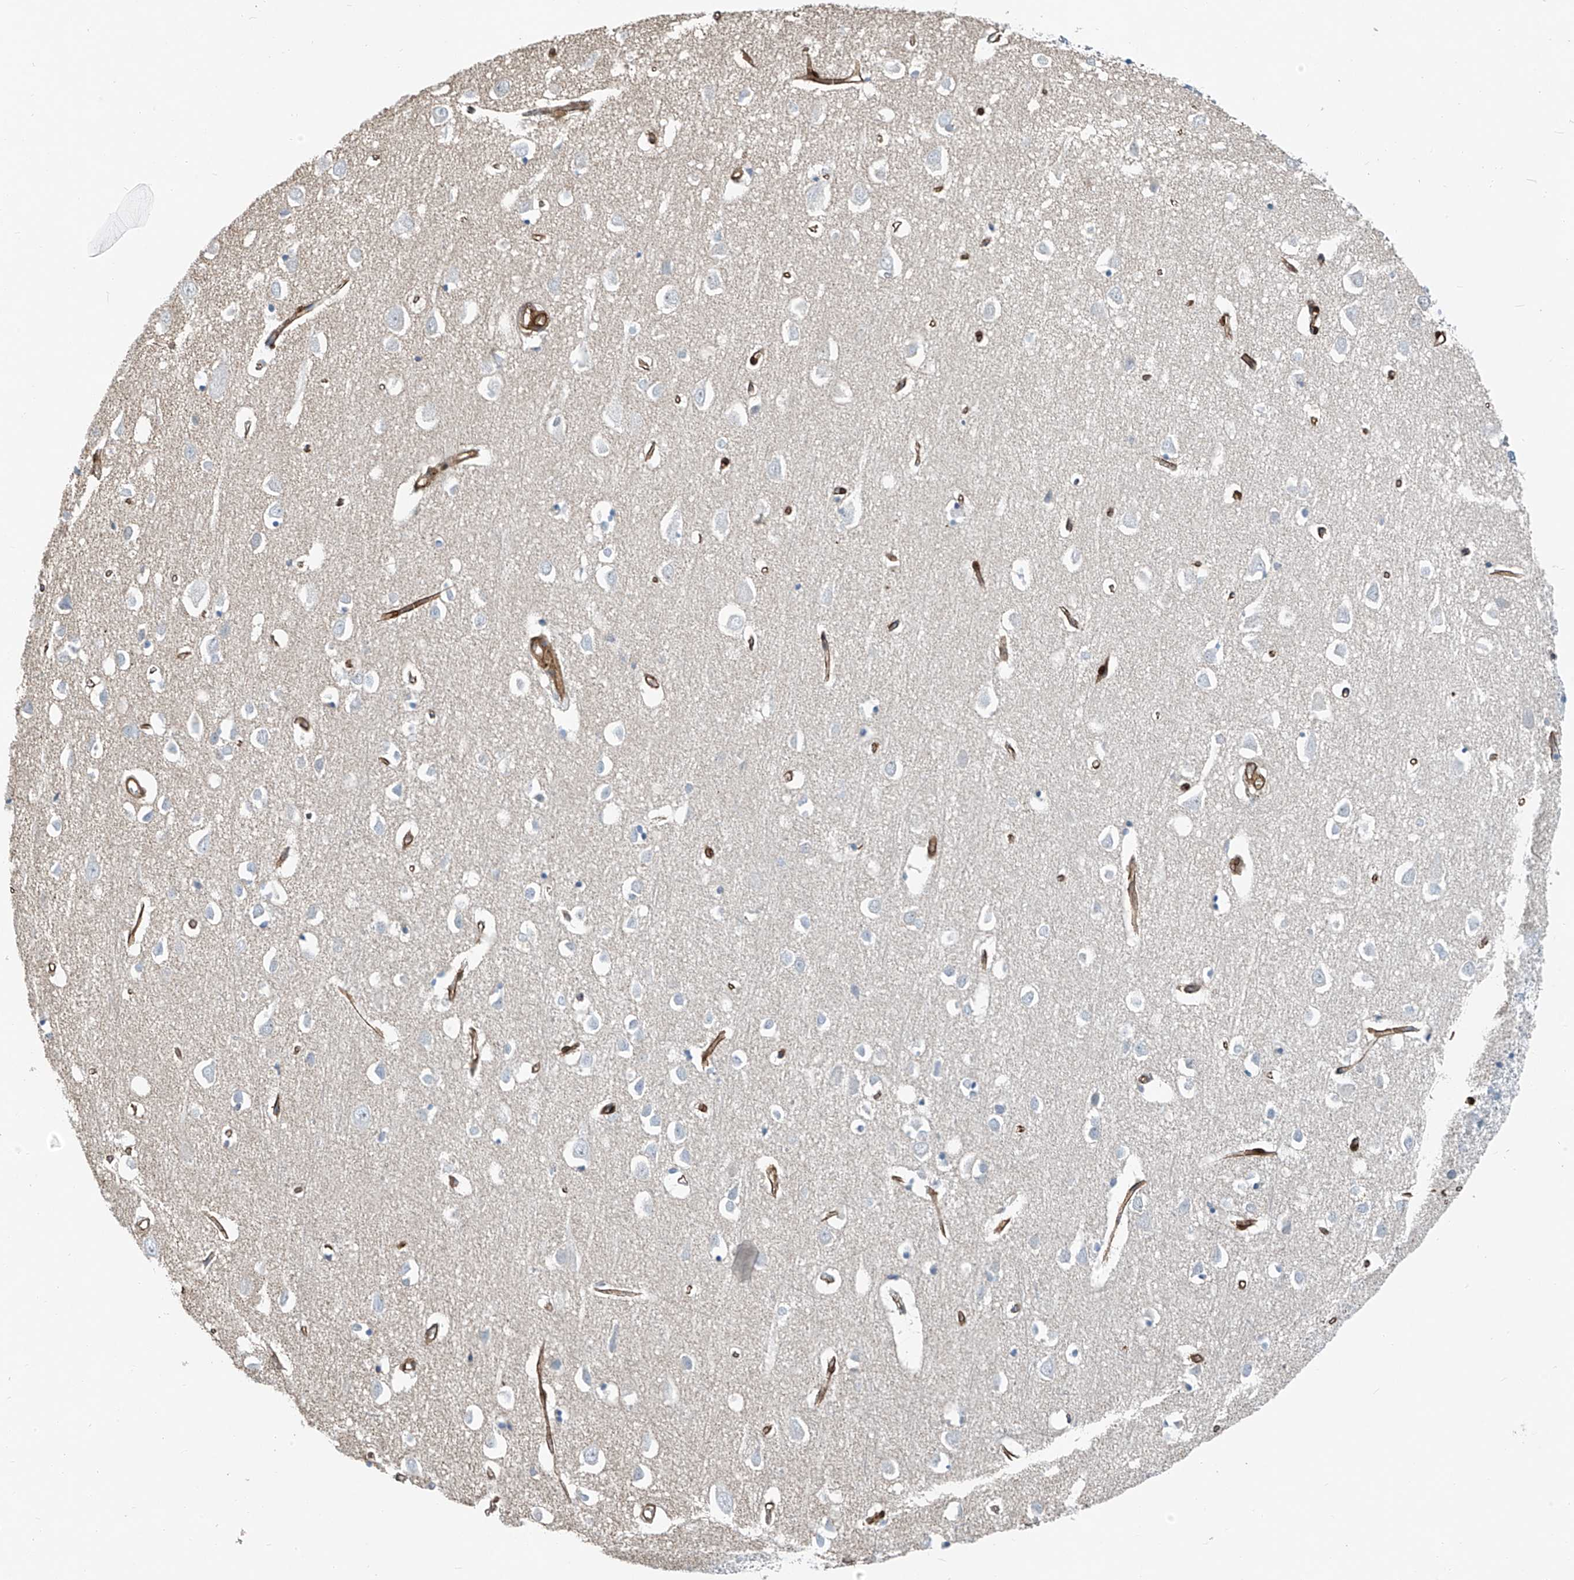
{"staining": {"intensity": "moderate", "quantity": ">75%", "location": "cytoplasmic/membranous"}, "tissue": "cerebral cortex", "cell_type": "Endothelial cells", "image_type": "normal", "snomed": [{"axis": "morphology", "description": "Normal tissue, NOS"}, {"axis": "topography", "description": "Cerebral cortex"}], "caption": "A high-resolution photomicrograph shows IHC staining of unremarkable cerebral cortex, which shows moderate cytoplasmic/membranous staining in about >75% of endothelial cells. (DAB (3,3'-diaminobenzidine) IHC with brightfield microscopy, high magnification).", "gene": "TNS2", "patient": {"sex": "female", "age": 64}}